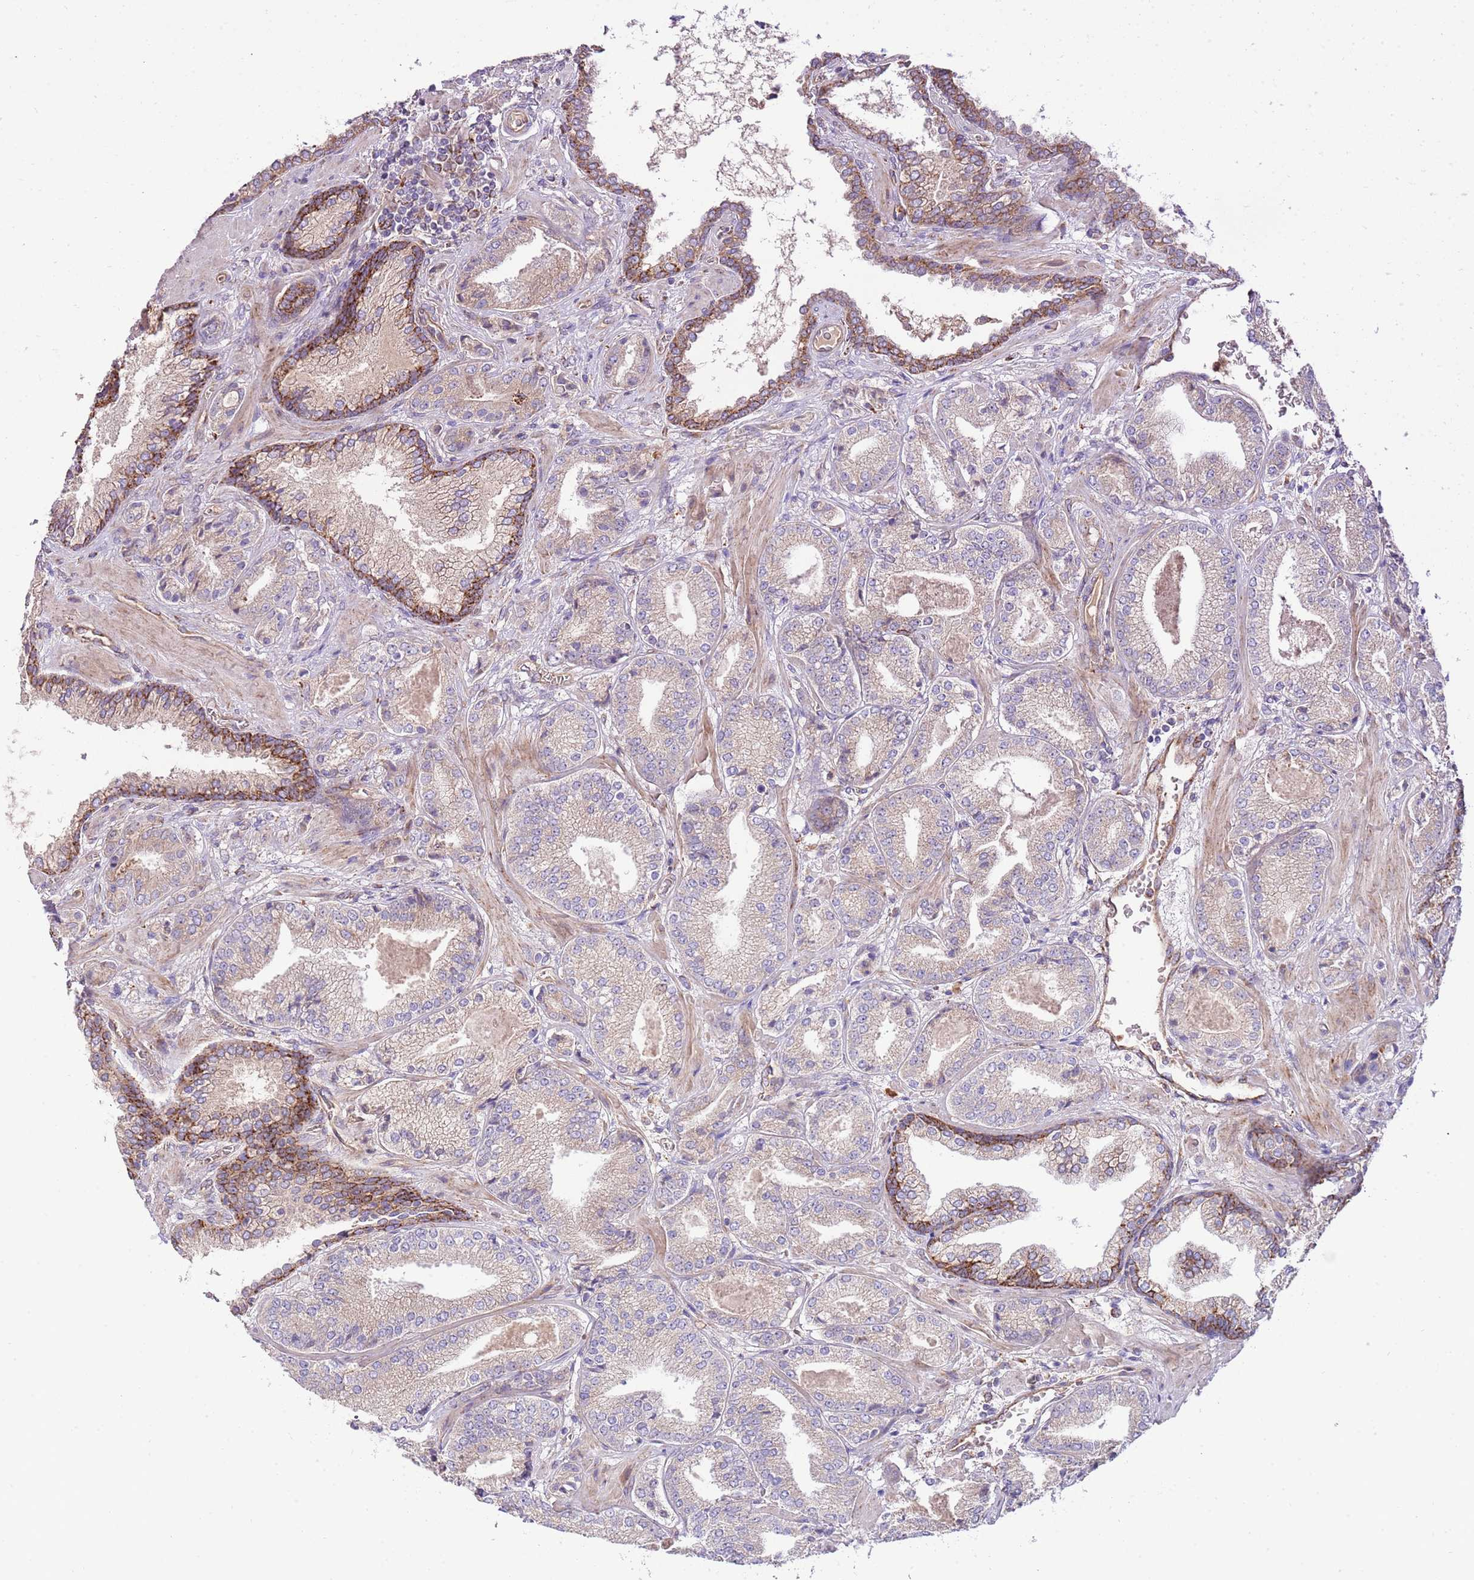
{"staining": {"intensity": "weak", "quantity": "25%-75%", "location": "cytoplasmic/membranous"}, "tissue": "prostate cancer", "cell_type": "Tumor cells", "image_type": "cancer", "snomed": [{"axis": "morphology", "description": "Adenocarcinoma, High grade"}, {"axis": "topography", "description": "Prostate"}], "caption": "Brown immunohistochemical staining in human adenocarcinoma (high-grade) (prostate) demonstrates weak cytoplasmic/membranous staining in approximately 25%-75% of tumor cells.", "gene": "DOCK6", "patient": {"sex": "male", "age": 63}}